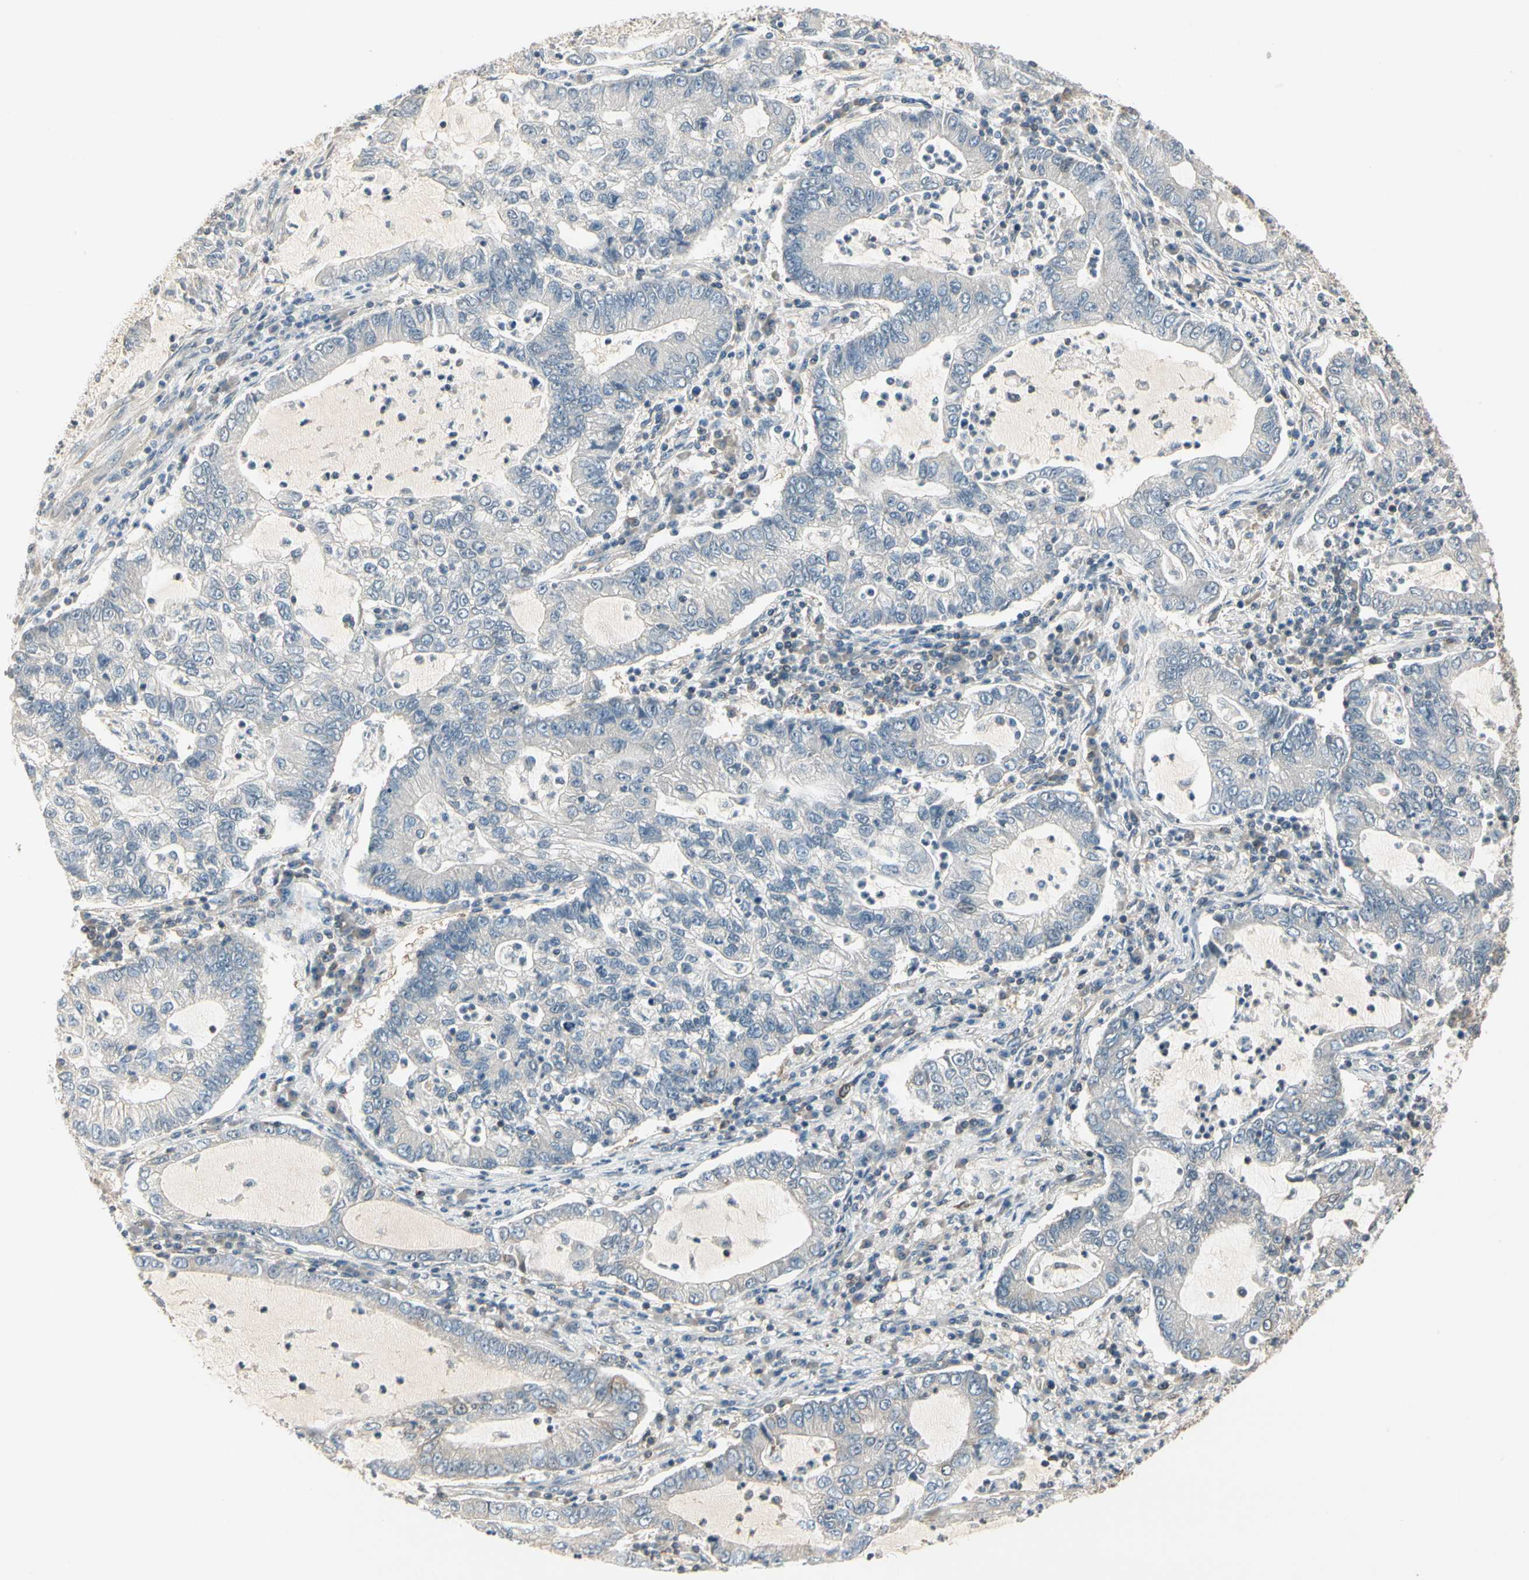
{"staining": {"intensity": "negative", "quantity": "none", "location": "none"}, "tissue": "lung cancer", "cell_type": "Tumor cells", "image_type": "cancer", "snomed": [{"axis": "morphology", "description": "Adenocarcinoma, NOS"}, {"axis": "topography", "description": "Lung"}], "caption": "IHC histopathology image of neoplastic tissue: lung adenocarcinoma stained with DAB (3,3'-diaminobenzidine) reveals no significant protein positivity in tumor cells.", "gene": "OXSR1", "patient": {"sex": "female", "age": 51}}